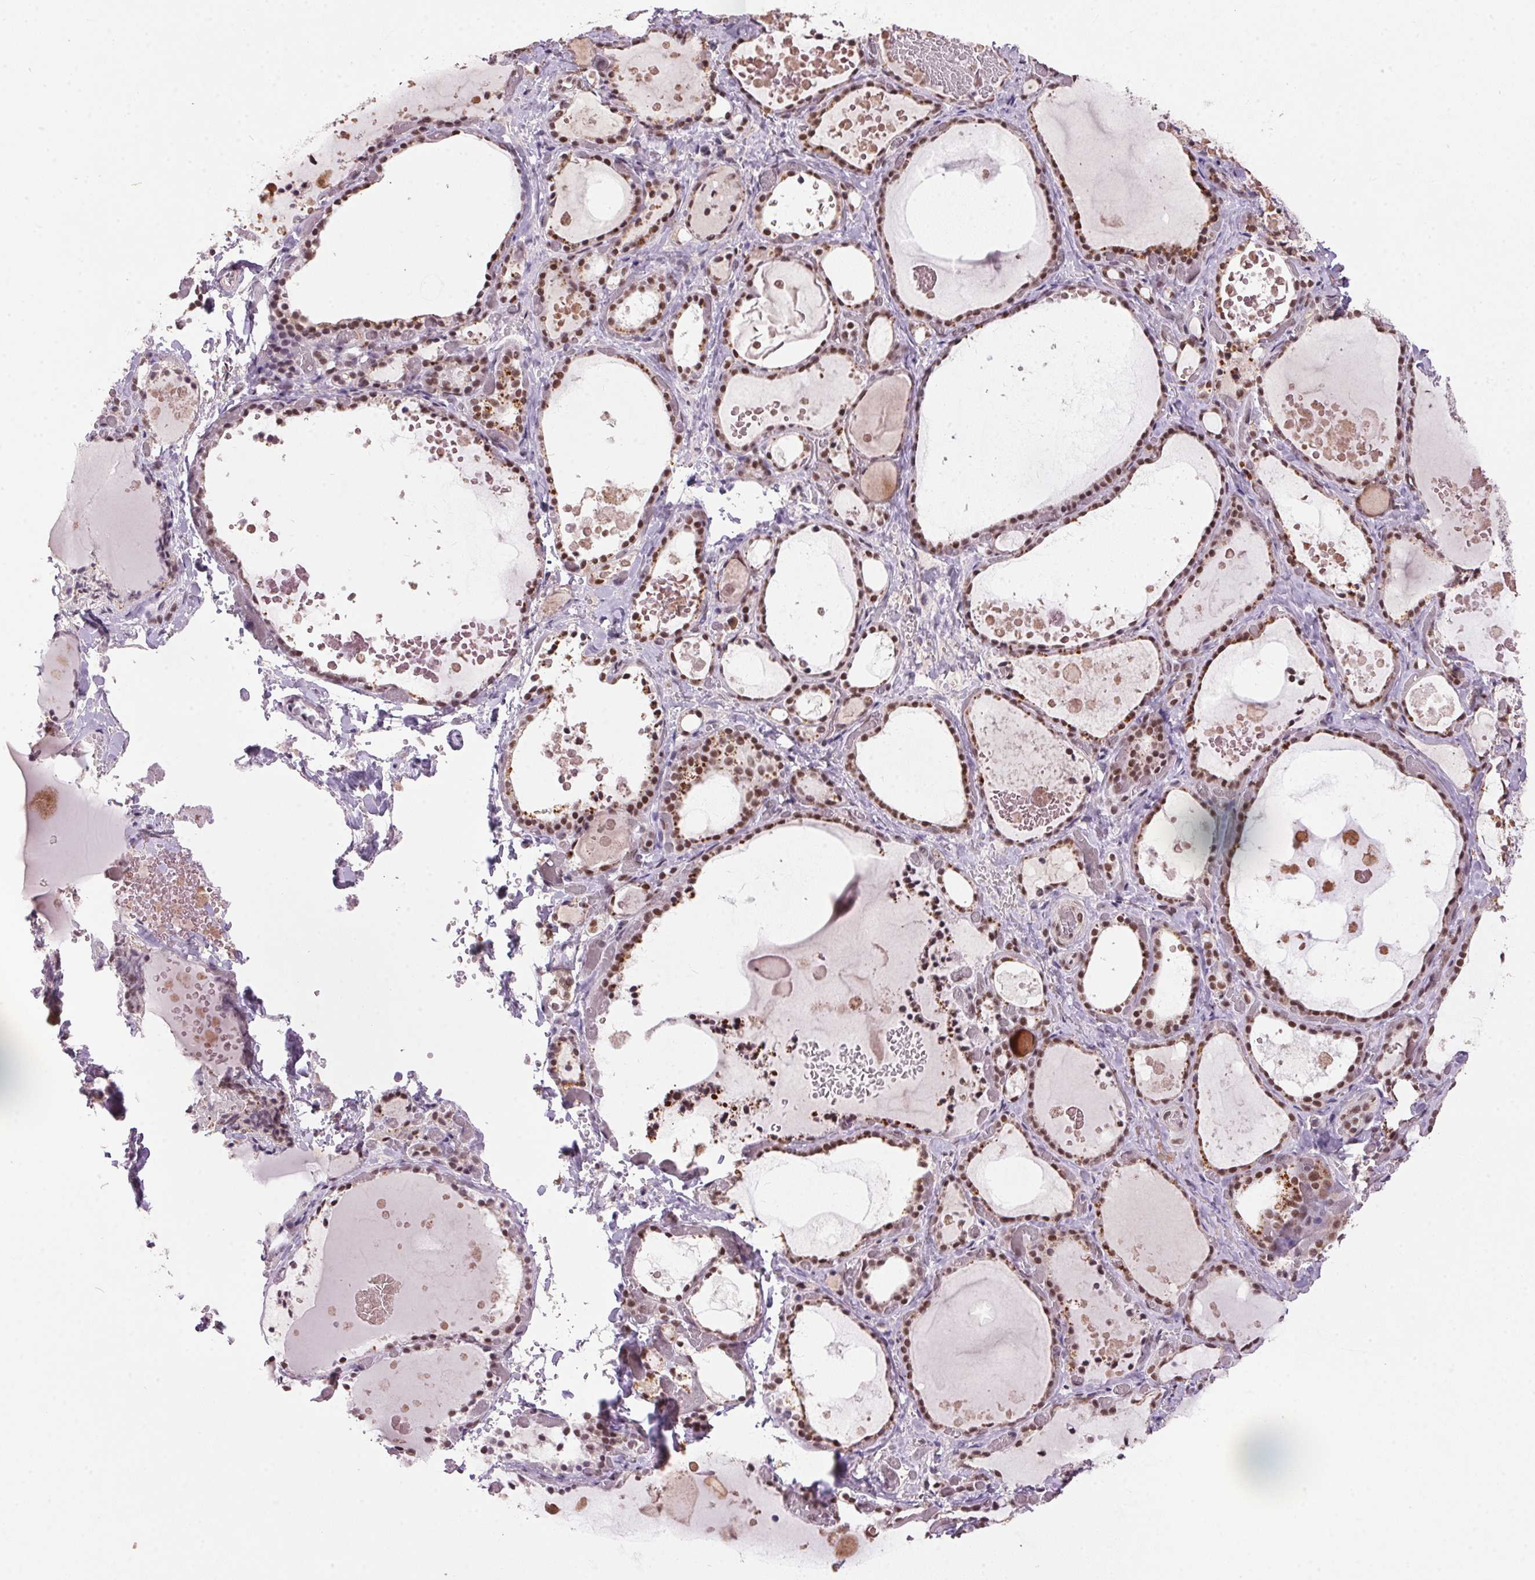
{"staining": {"intensity": "moderate", "quantity": ">75%", "location": "nuclear"}, "tissue": "thyroid gland", "cell_type": "Glandular cells", "image_type": "normal", "snomed": [{"axis": "morphology", "description": "Normal tissue, NOS"}, {"axis": "topography", "description": "Thyroid gland"}], "caption": "Immunohistochemical staining of benign human thyroid gland displays >75% levels of moderate nuclear protein positivity in approximately >75% of glandular cells. Nuclei are stained in blue.", "gene": "ZBTB4", "patient": {"sex": "female", "age": 56}}